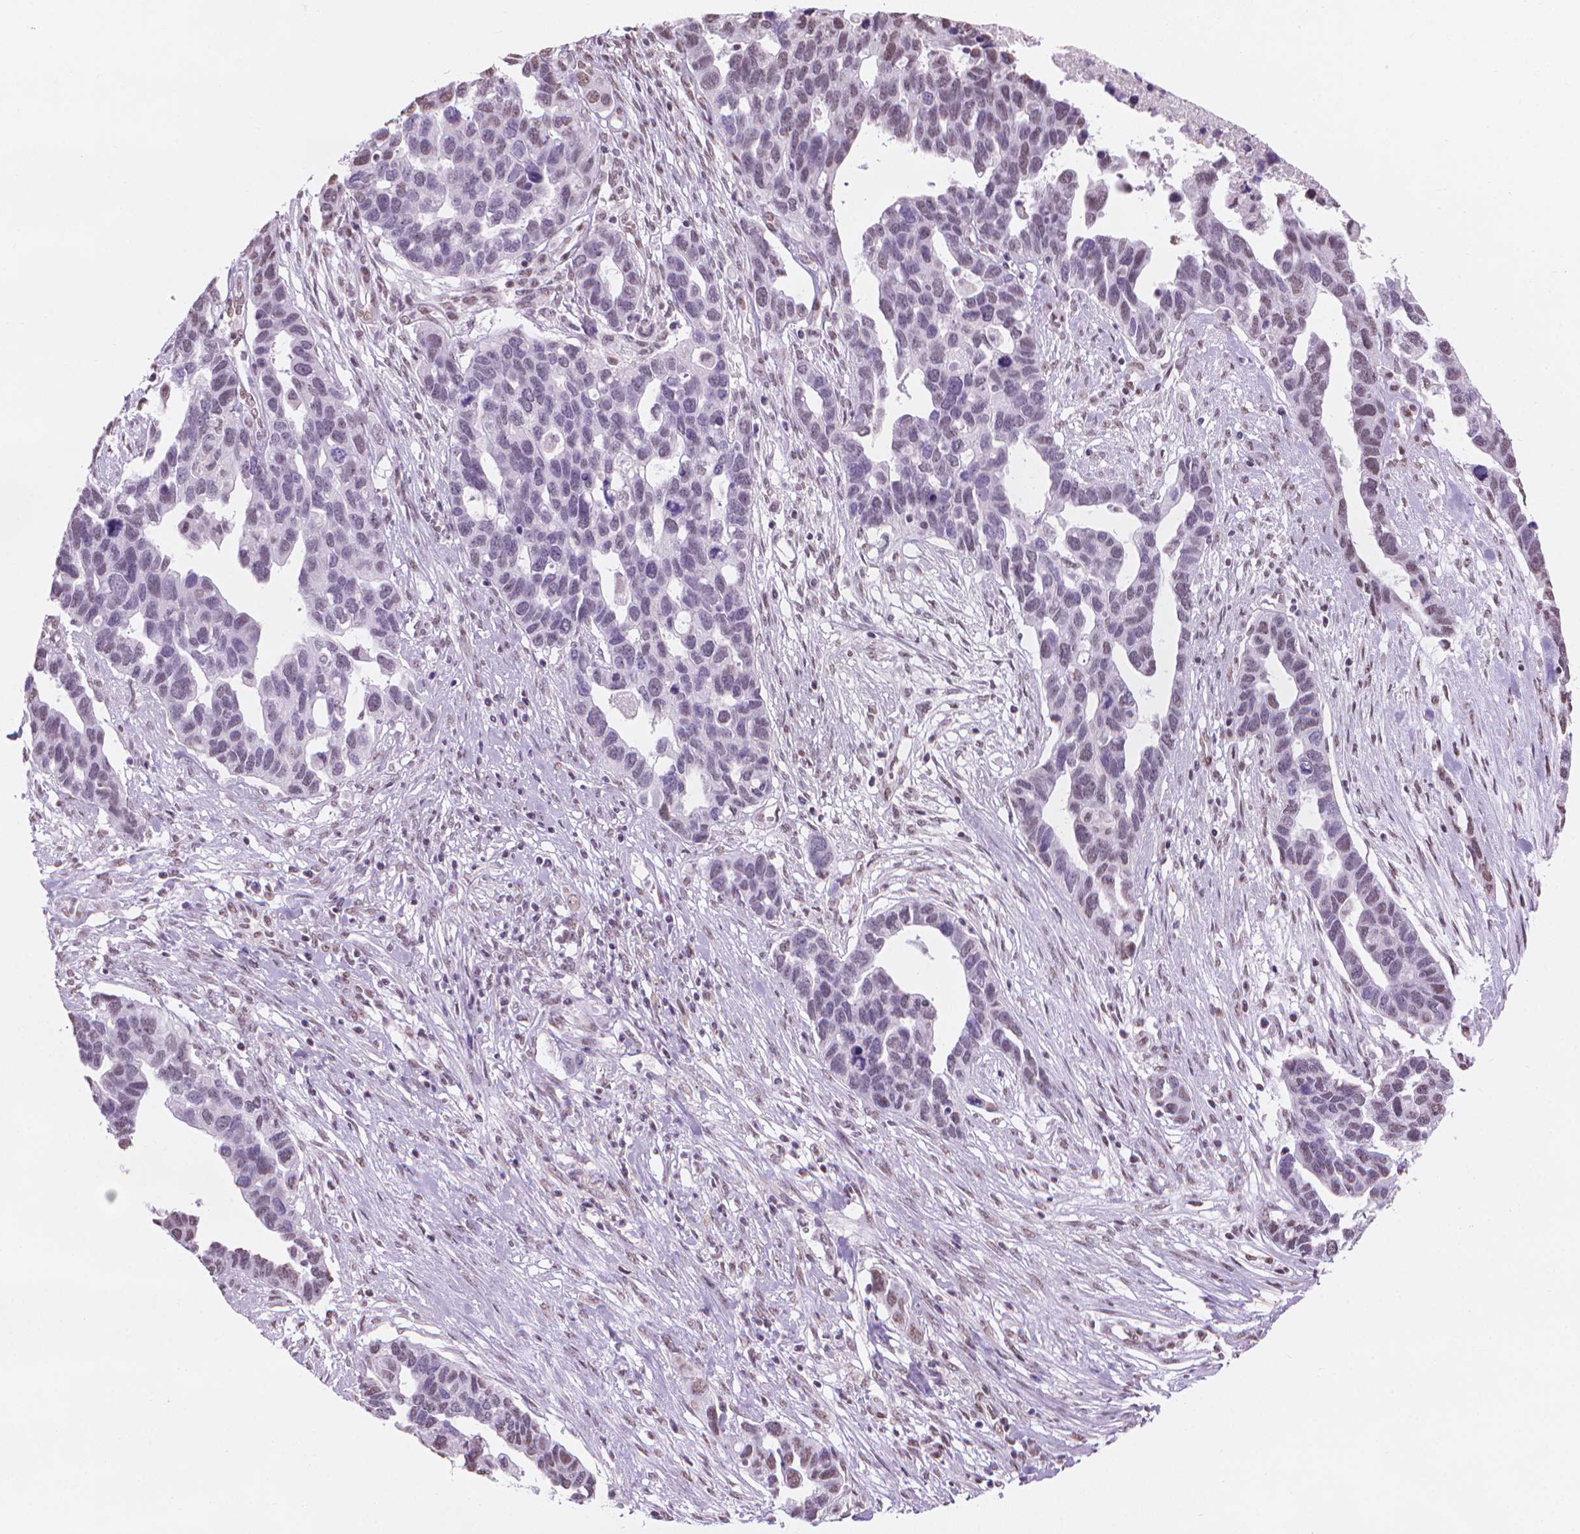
{"staining": {"intensity": "weak", "quantity": "<25%", "location": "nuclear"}, "tissue": "ovarian cancer", "cell_type": "Tumor cells", "image_type": "cancer", "snomed": [{"axis": "morphology", "description": "Cystadenocarcinoma, serous, NOS"}, {"axis": "topography", "description": "Ovary"}], "caption": "Immunohistochemistry (IHC) micrograph of human ovarian serous cystadenocarcinoma stained for a protein (brown), which shows no positivity in tumor cells.", "gene": "PIAS2", "patient": {"sex": "female", "age": 54}}